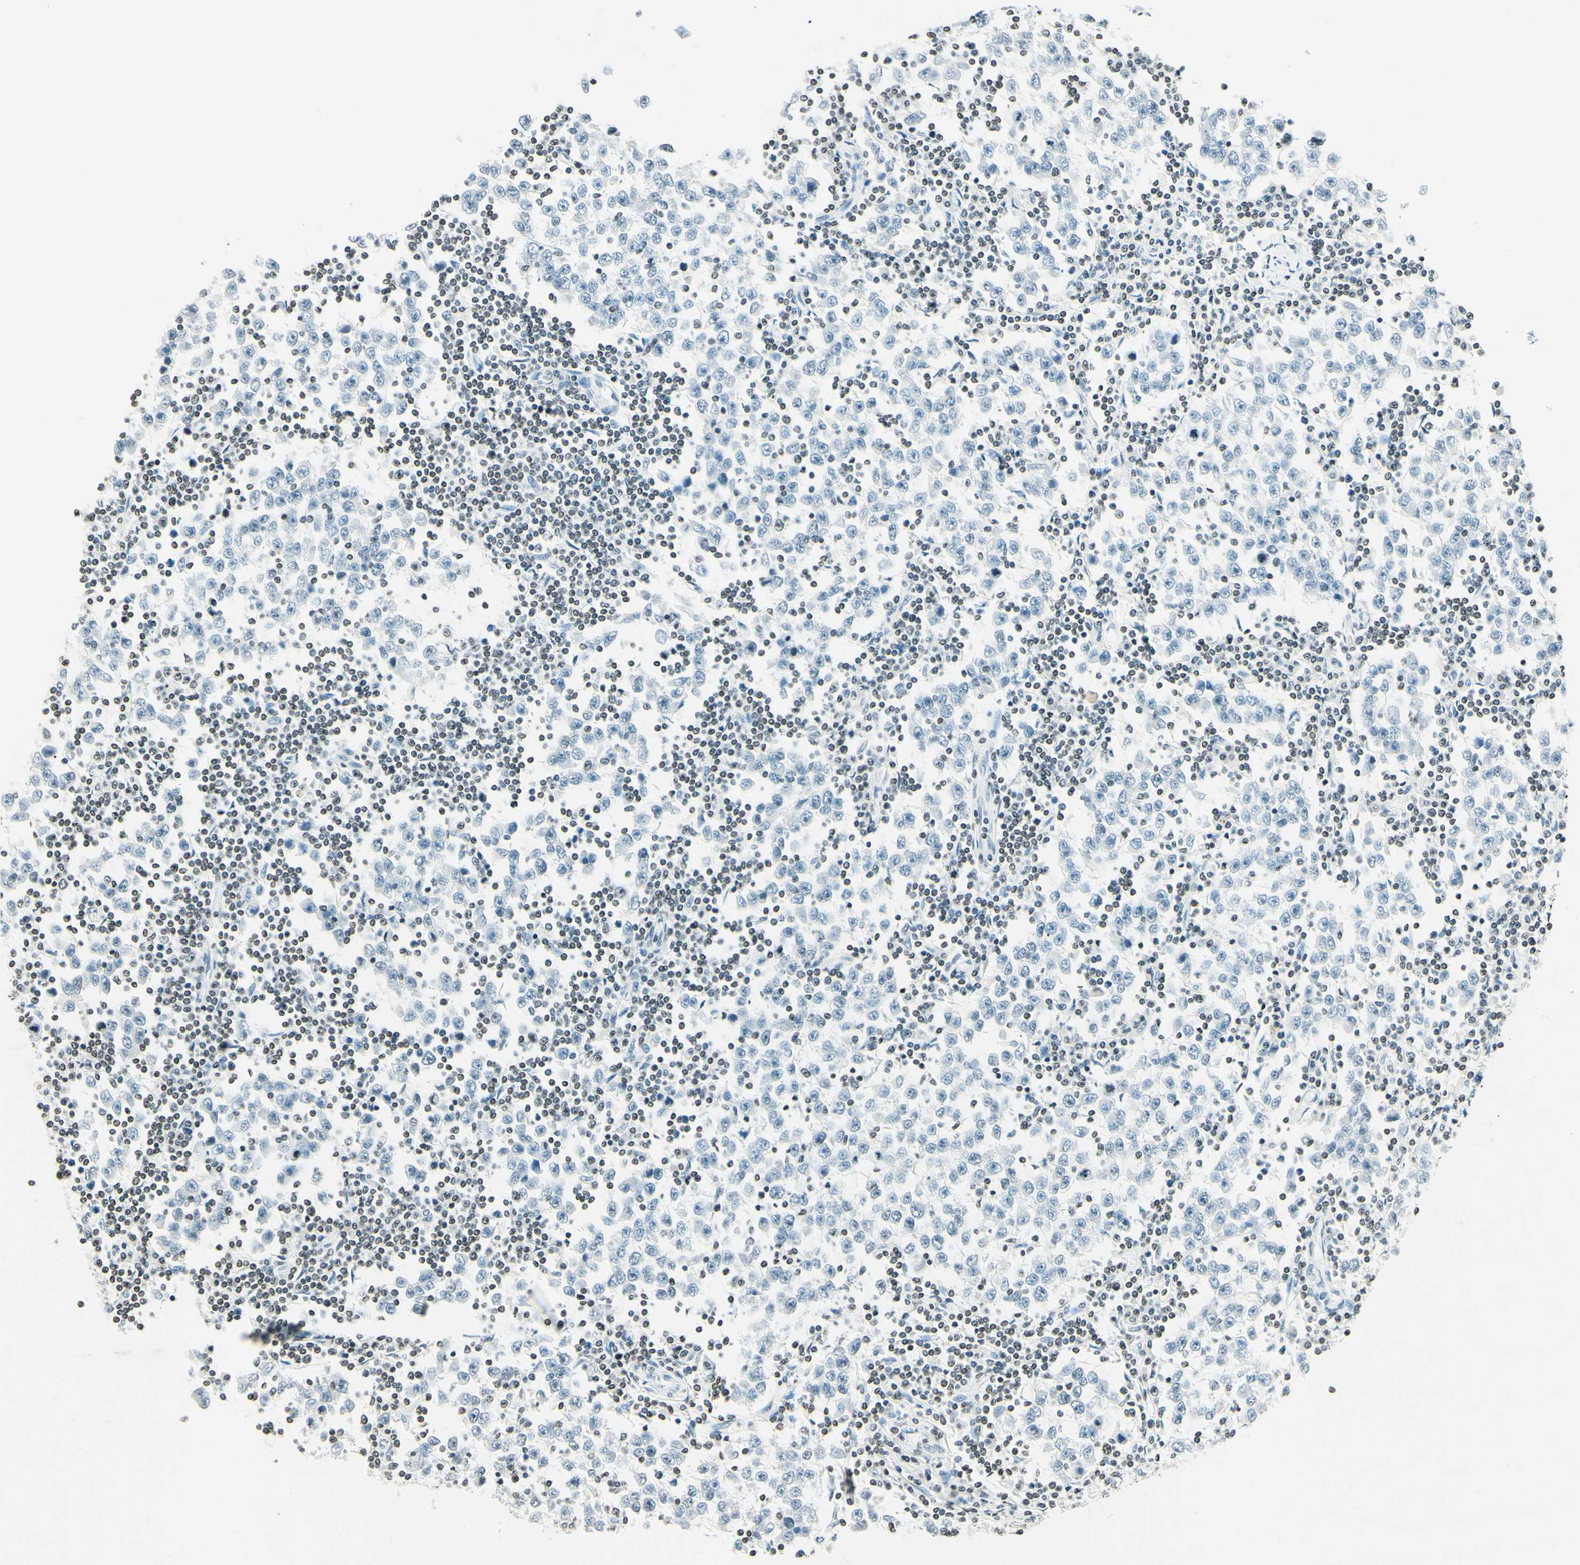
{"staining": {"intensity": "weak", "quantity": "<25%", "location": "nuclear"}, "tissue": "testis cancer", "cell_type": "Tumor cells", "image_type": "cancer", "snomed": [{"axis": "morphology", "description": "Seminoma, NOS"}, {"axis": "topography", "description": "Testis"}], "caption": "There is no significant expression in tumor cells of testis cancer. The staining is performed using DAB (3,3'-diaminobenzidine) brown chromogen with nuclei counter-stained in using hematoxylin.", "gene": "MSH2", "patient": {"sex": "male", "age": 65}}